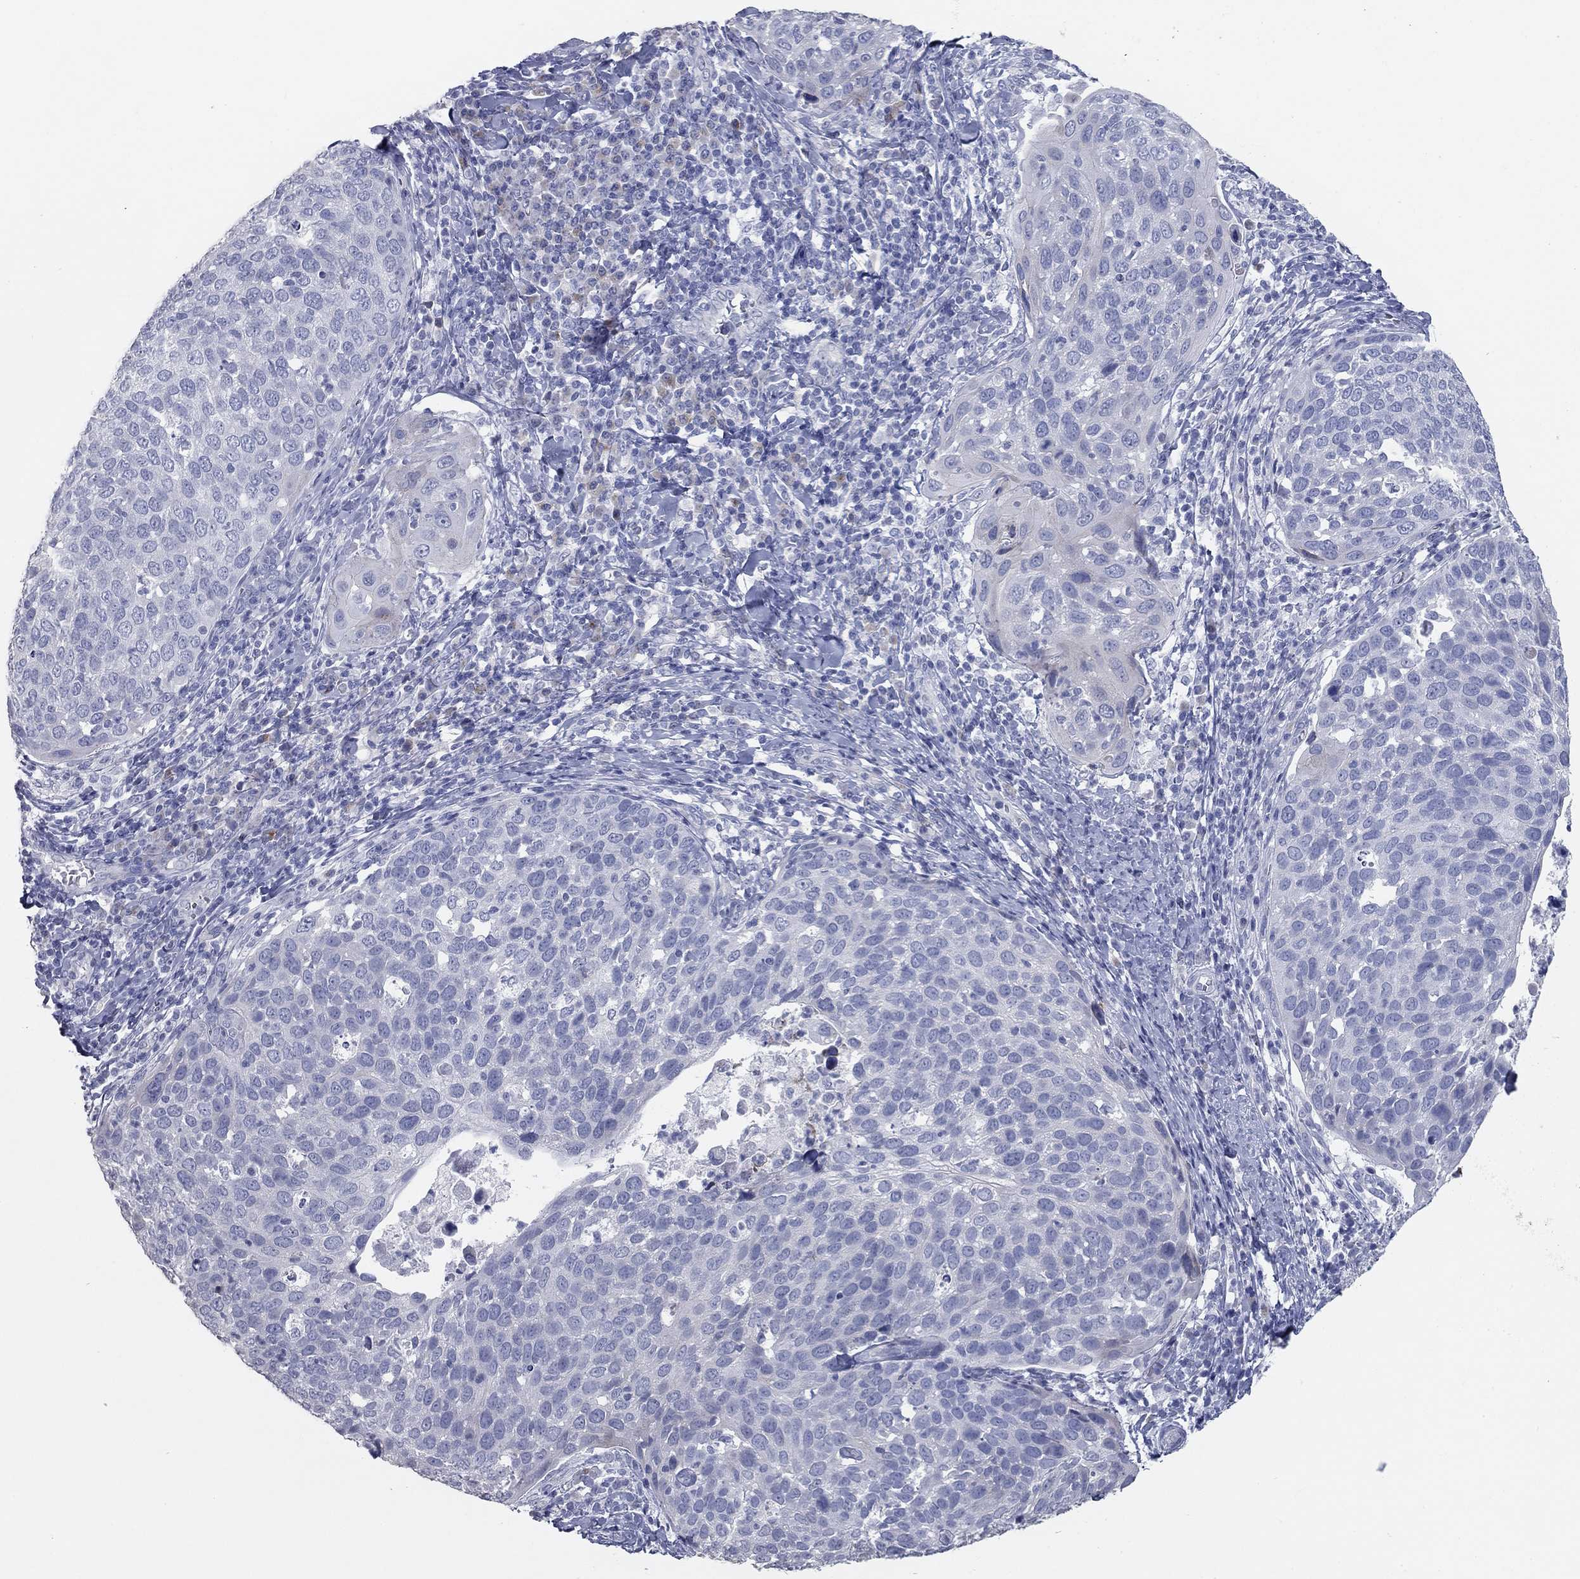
{"staining": {"intensity": "negative", "quantity": "none", "location": "none"}, "tissue": "cervical cancer", "cell_type": "Tumor cells", "image_type": "cancer", "snomed": [{"axis": "morphology", "description": "Squamous cell carcinoma, NOS"}, {"axis": "topography", "description": "Cervix"}], "caption": "Cervical cancer was stained to show a protein in brown. There is no significant positivity in tumor cells.", "gene": "TAC1", "patient": {"sex": "female", "age": 54}}